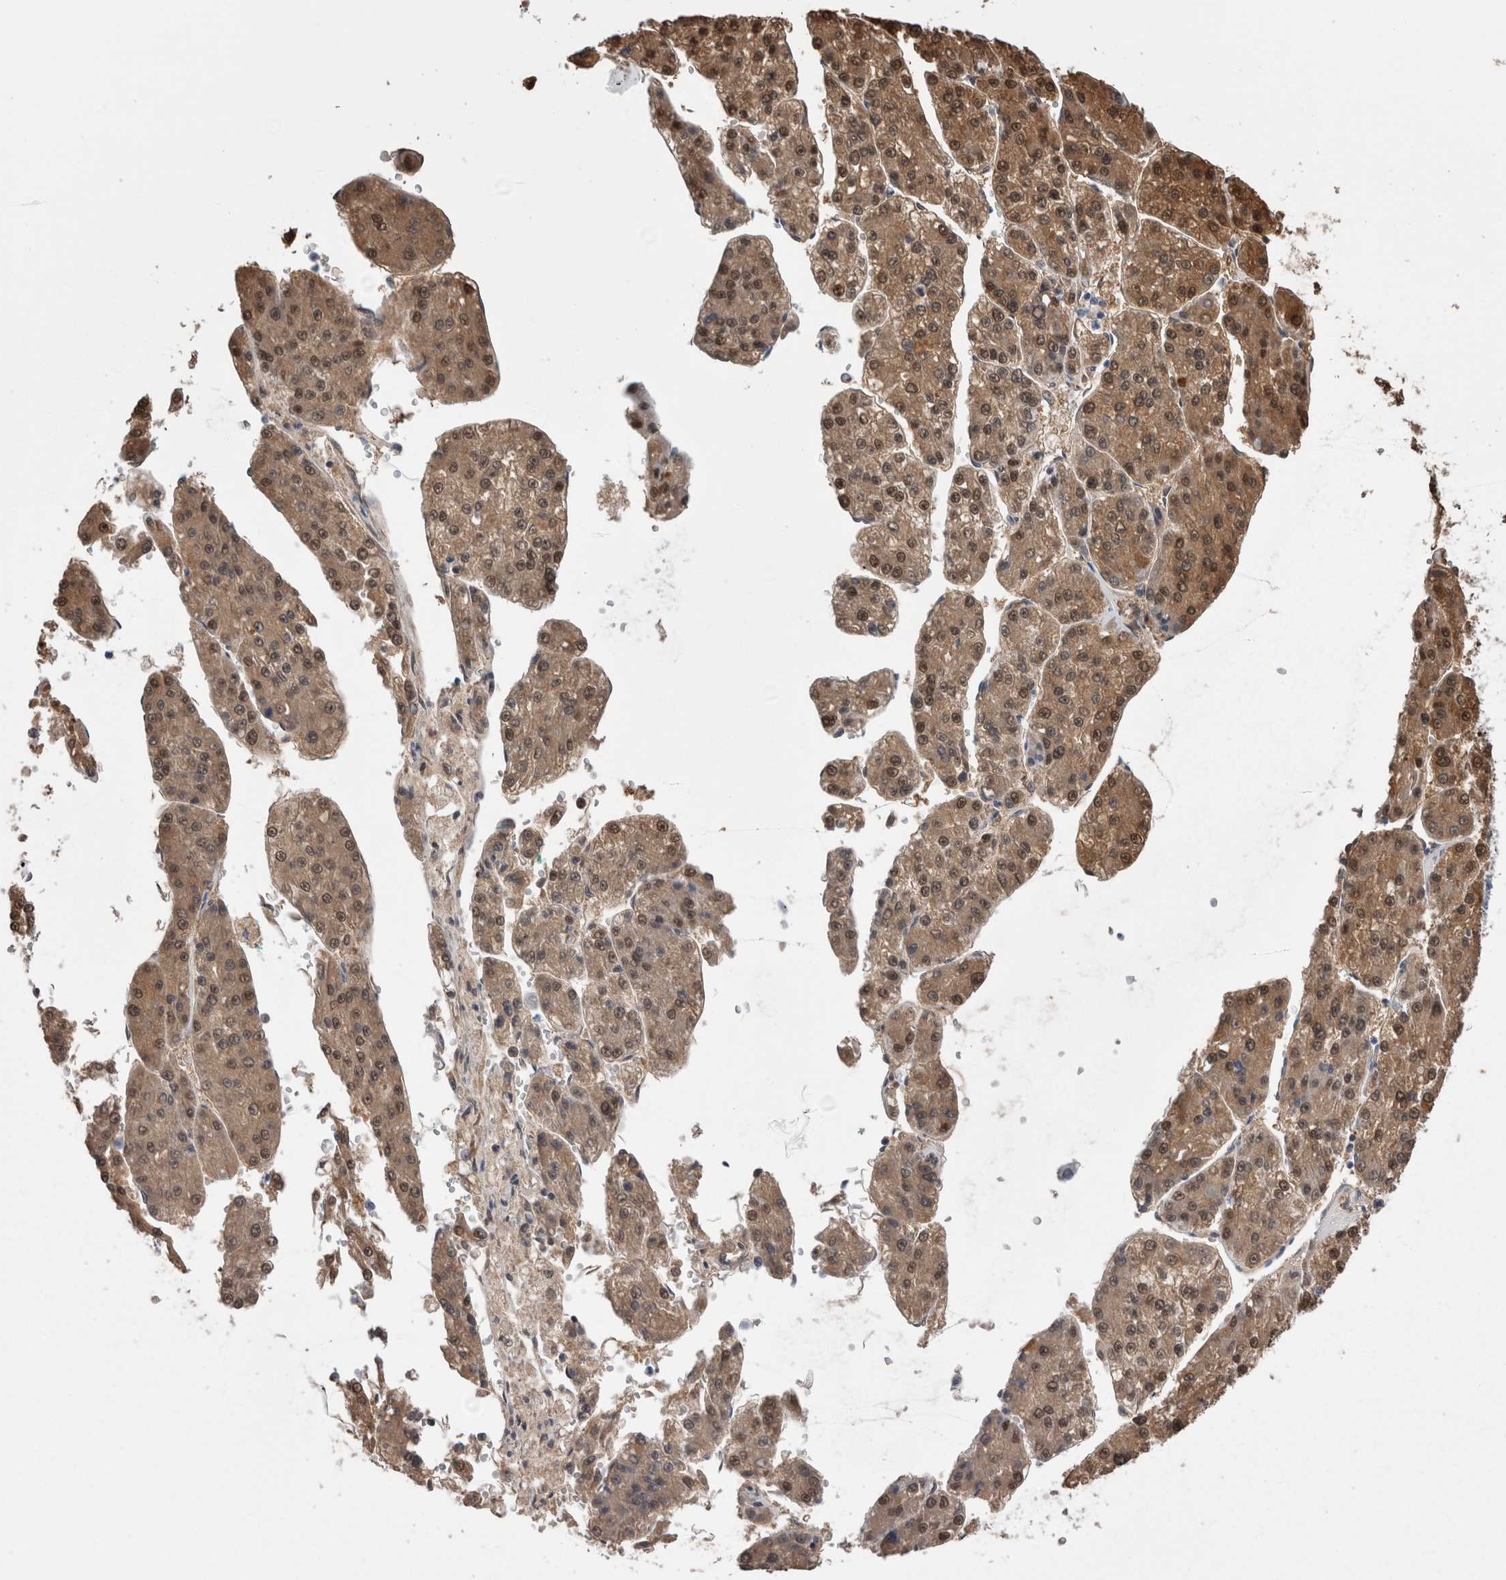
{"staining": {"intensity": "weak", "quantity": ">75%", "location": "cytoplasmic/membranous,nuclear"}, "tissue": "liver cancer", "cell_type": "Tumor cells", "image_type": "cancer", "snomed": [{"axis": "morphology", "description": "Carcinoma, Hepatocellular, NOS"}, {"axis": "topography", "description": "Liver"}], "caption": "Weak cytoplasmic/membranous and nuclear protein staining is appreciated in approximately >75% of tumor cells in hepatocellular carcinoma (liver).", "gene": "CA8", "patient": {"sex": "female", "age": 73}}